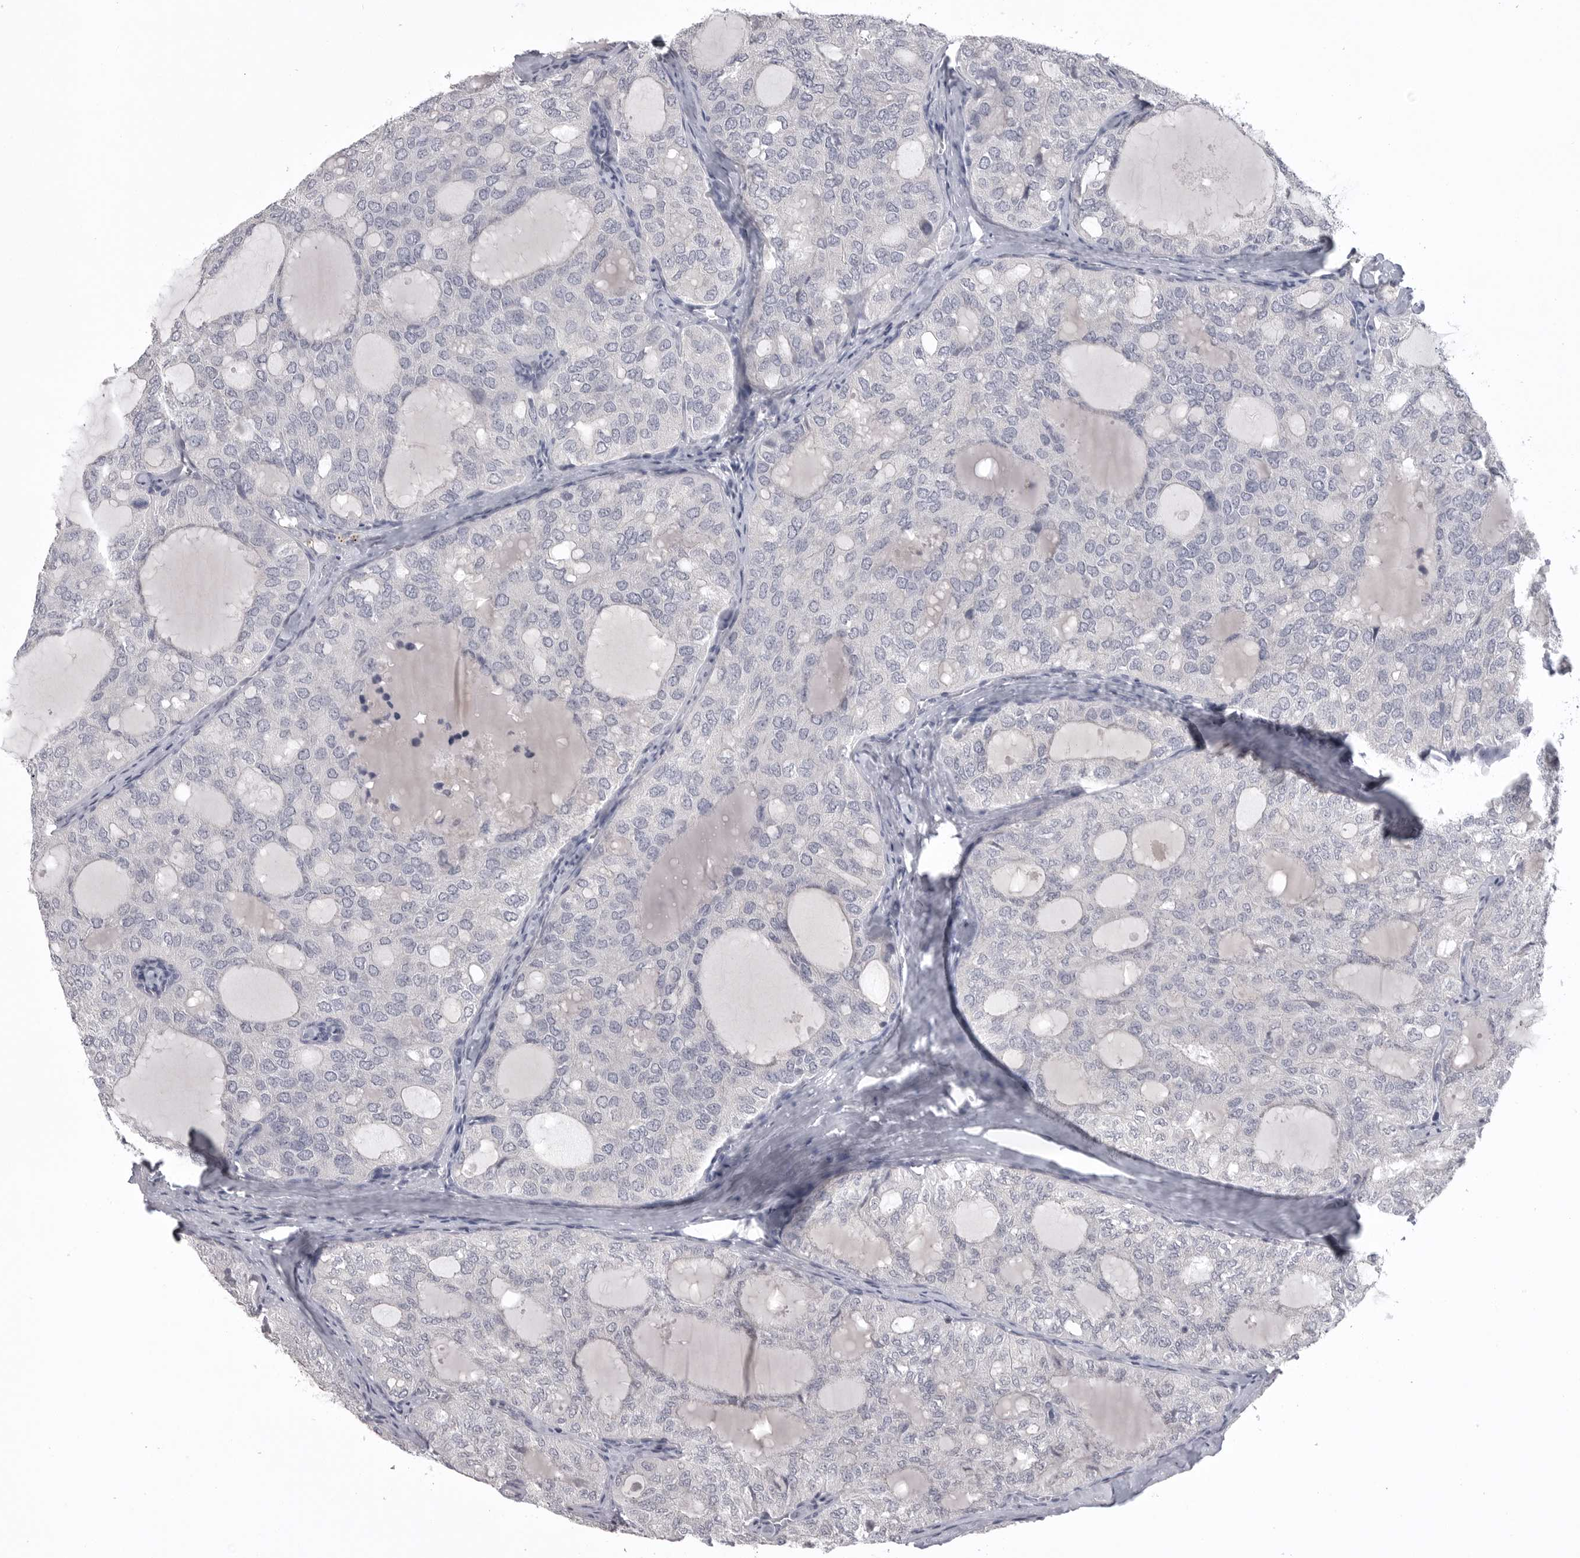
{"staining": {"intensity": "negative", "quantity": "none", "location": "none"}, "tissue": "thyroid cancer", "cell_type": "Tumor cells", "image_type": "cancer", "snomed": [{"axis": "morphology", "description": "Follicular adenoma carcinoma, NOS"}, {"axis": "topography", "description": "Thyroid gland"}], "caption": "Tumor cells show no significant protein positivity in follicular adenoma carcinoma (thyroid).", "gene": "SERPING1", "patient": {"sex": "male", "age": 75}}